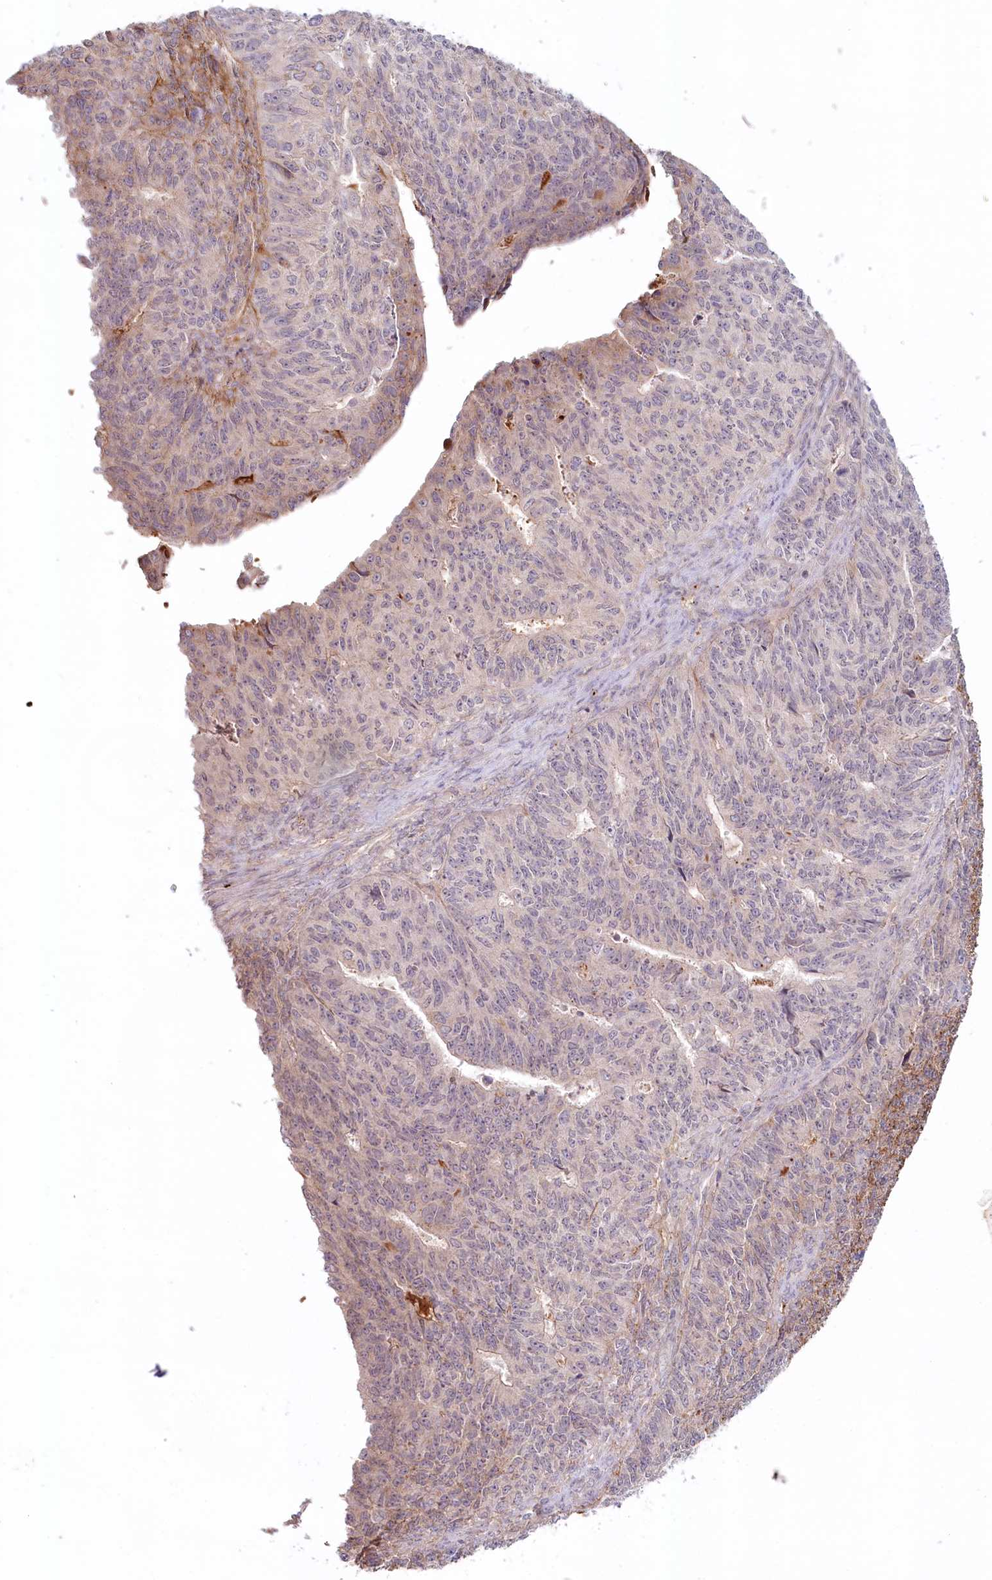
{"staining": {"intensity": "moderate", "quantity": "<25%", "location": "cytoplasmic/membranous"}, "tissue": "endometrial cancer", "cell_type": "Tumor cells", "image_type": "cancer", "snomed": [{"axis": "morphology", "description": "Adenocarcinoma, NOS"}, {"axis": "topography", "description": "Endometrium"}], "caption": "Immunohistochemical staining of endometrial cancer displays moderate cytoplasmic/membranous protein positivity in about <25% of tumor cells. Using DAB (3,3'-diaminobenzidine) (brown) and hematoxylin (blue) stains, captured at high magnification using brightfield microscopy.", "gene": "PSAPL1", "patient": {"sex": "female", "age": 32}}